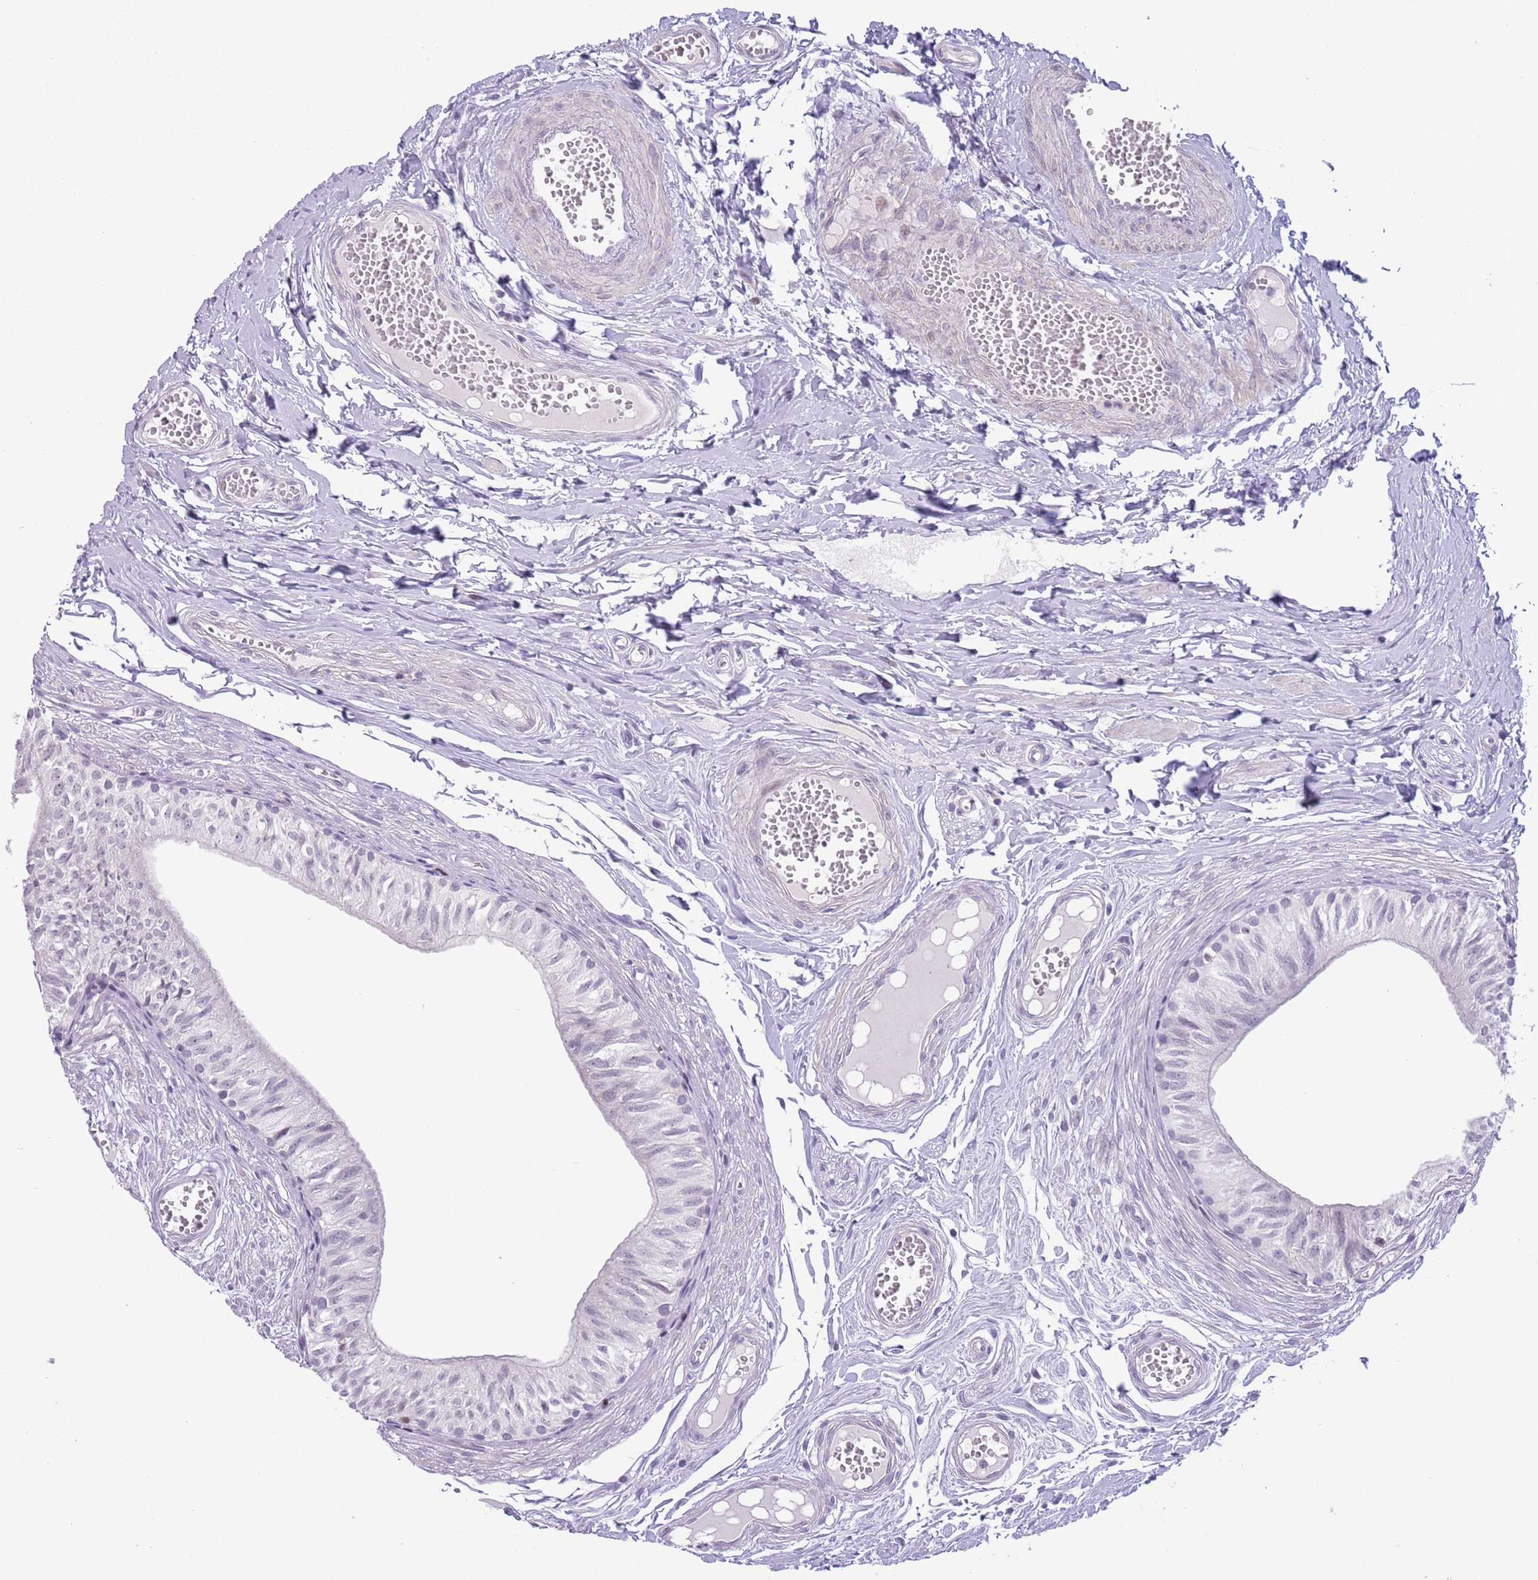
{"staining": {"intensity": "strong", "quantity": "<25%", "location": "nuclear"}, "tissue": "epididymis", "cell_type": "Glandular cells", "image_type": "normal", "snomed": [{"axis": "morphology", "description": "Normal tissue, NOS"}, {"axis": "topography", "description": "Epididymis"}], "caption": "IHC (DAB) staining of benign epididymis displays strong nuclear protein staining in about <25% of glandular cells. The protein is stained brown, and the nuclei are stained in blue (DAB (3,3'-diaminobenzidine) IHC with brightfield microscopy, high magnification).", "gene": "MFSD10", "patient": {"sex": "male", "age": 37}}